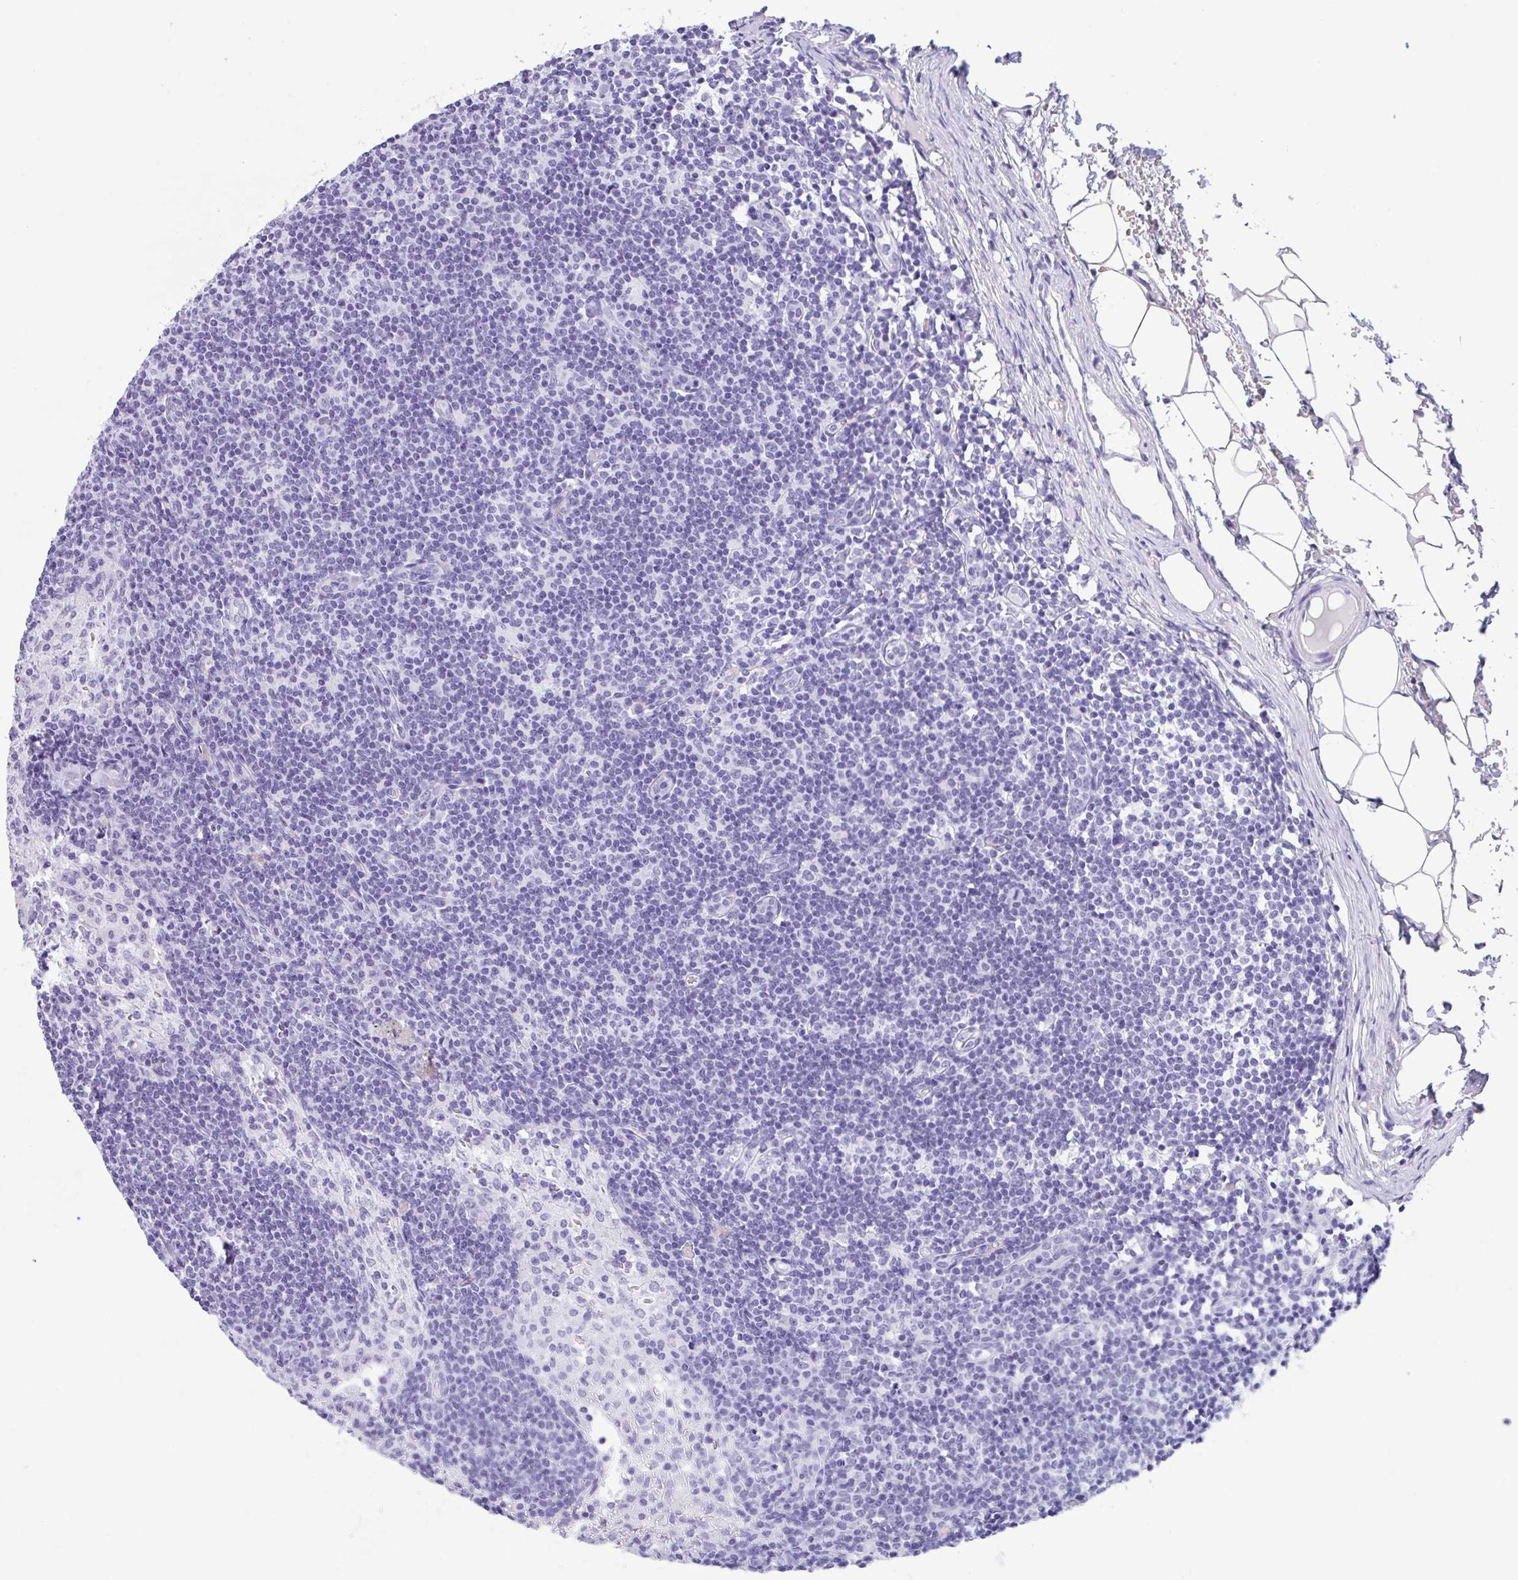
{"staining": {"intensity": "negative", "quantity": "none", "location": "none"}, "tissue": "lymph node", "cell_type": "Germinal center cells", "image_type": "normal", "snomed": [{"axis": "morphology", "description": "Normal tissue, NOS"}, {"axis": "topography", "description": "Lymph node"}], "caption": "IHC histopathology image of unremarkable lymph node: lymph node stained with DAB (3,3'-diaminobenzidine) displays no significant protein expression in germinal center cells.", "gene": "CPA1", "patient": {"sex": "male", "age": 49}}